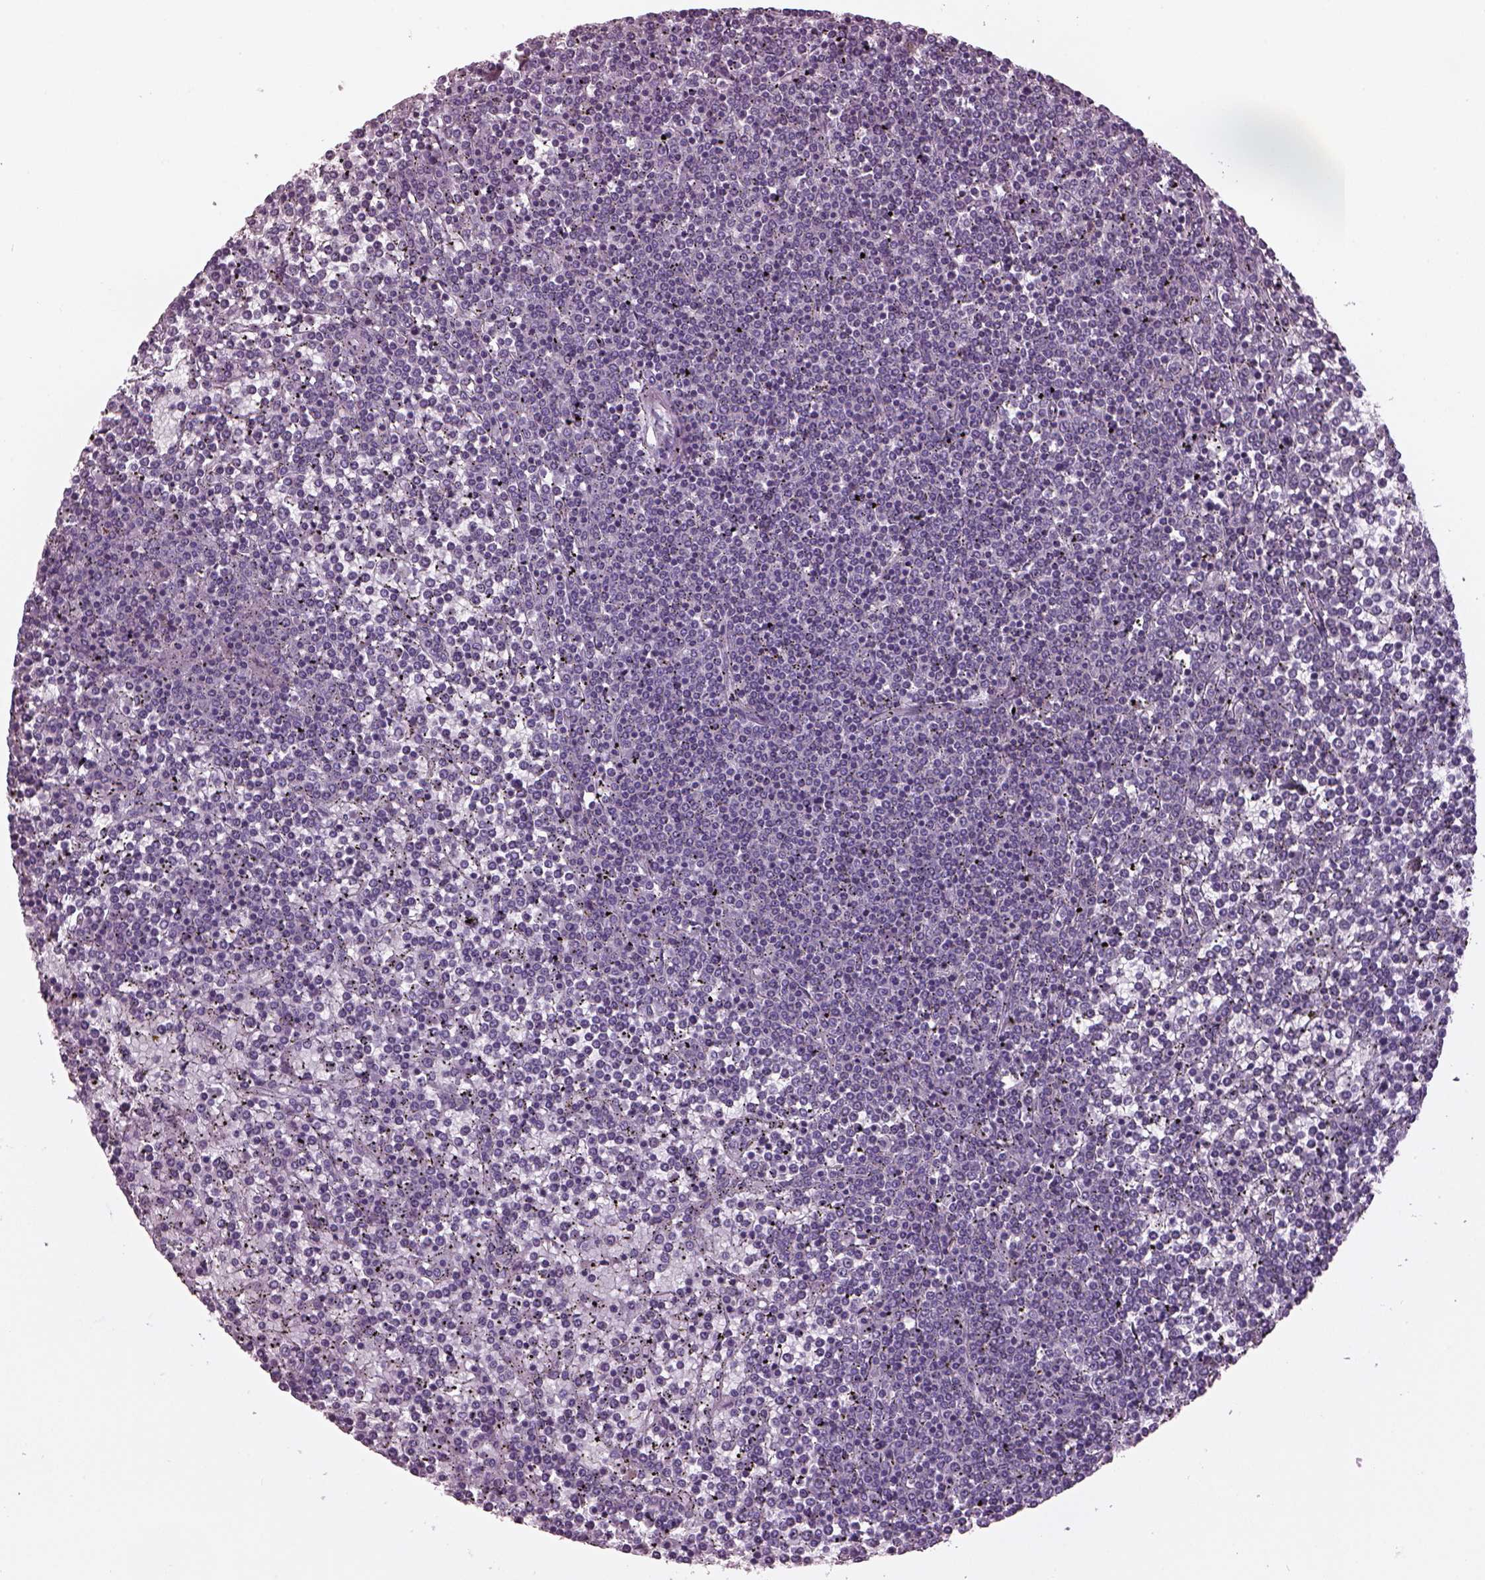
{"staining": {"intensity": "negative", "quantity": "none", "location": "none"}, "tissue": "lymphoma", "cell_type": "Tumor cells", "image_type": "cancer", "snomed": [{"axis": "morphology", "description": "Malignant lymphoma, non-Hodgkin's type, Low grade"}, {"axis": "topography", "description": "Spleen"}], "caption": "Immunohistochemical staining of human lymphoma displays no significant expression in tumor cells.", "gene": "OPTC", "patient": {"sex": "female", "age": 19}}